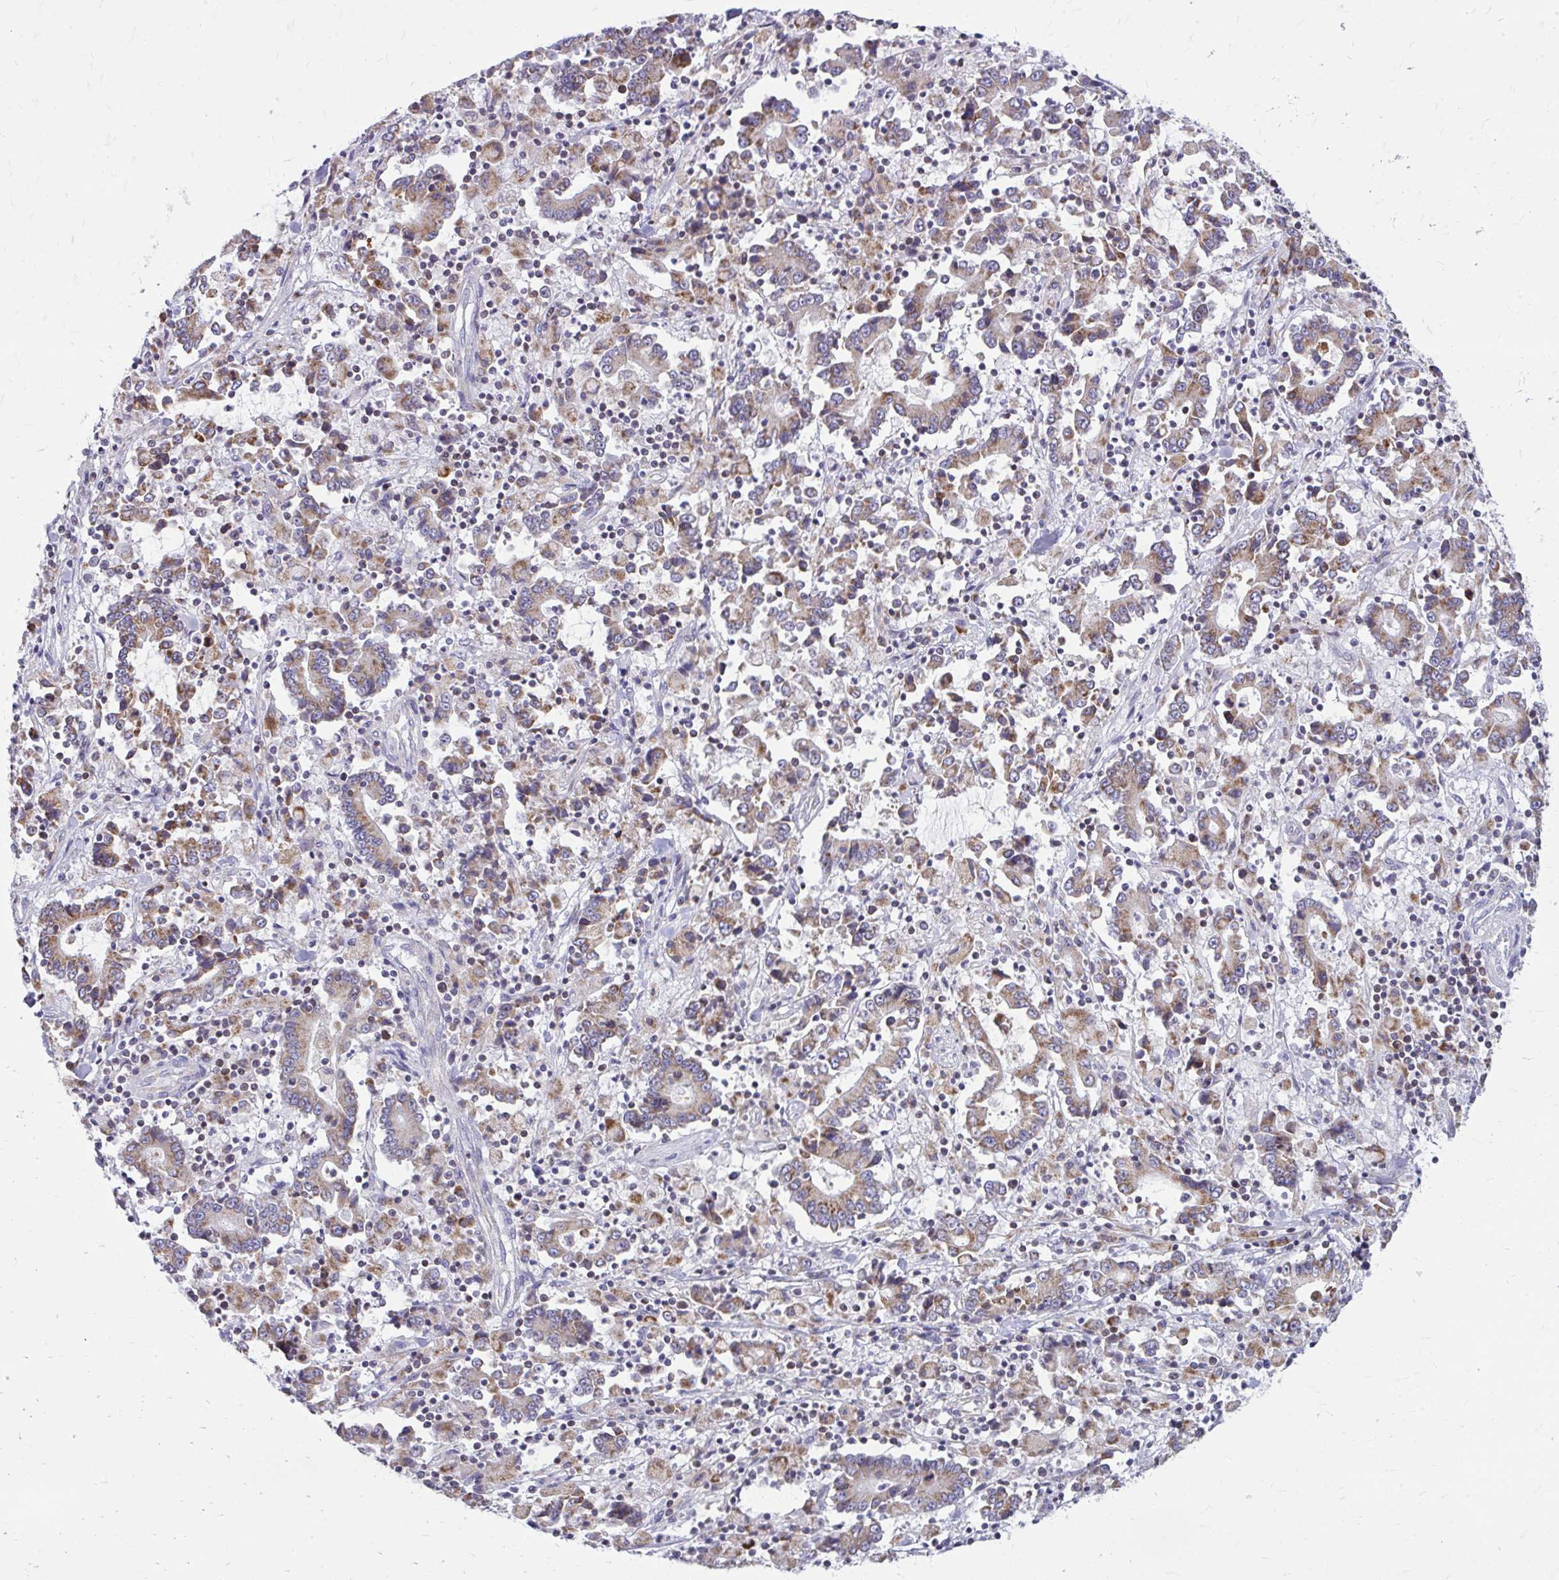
{"staining": {"intensity": "weak", "quantity": "25%-75%", "location": "cytoplasmic/membranous"}, "tissue": "stomach cancer", "cell_type": "Tumor cells", "image_type": "cancer", "snomed": [{"axis": "morphology", "description": "Adenocarcinoma, NOS"}, {"axis": "topography", "description": "Stomach, upper"}], "caption": "A micrograph of adenocarcinoma (stomach) stained for a protein exhibits weak cytoplasmic/membranous brown staining in tumor cells. The protein of interest is shown in brown color, while the nuclei are stained blue.", "gene": "RPS6KA2", "patient": {"sex": "male", "age": 68}}